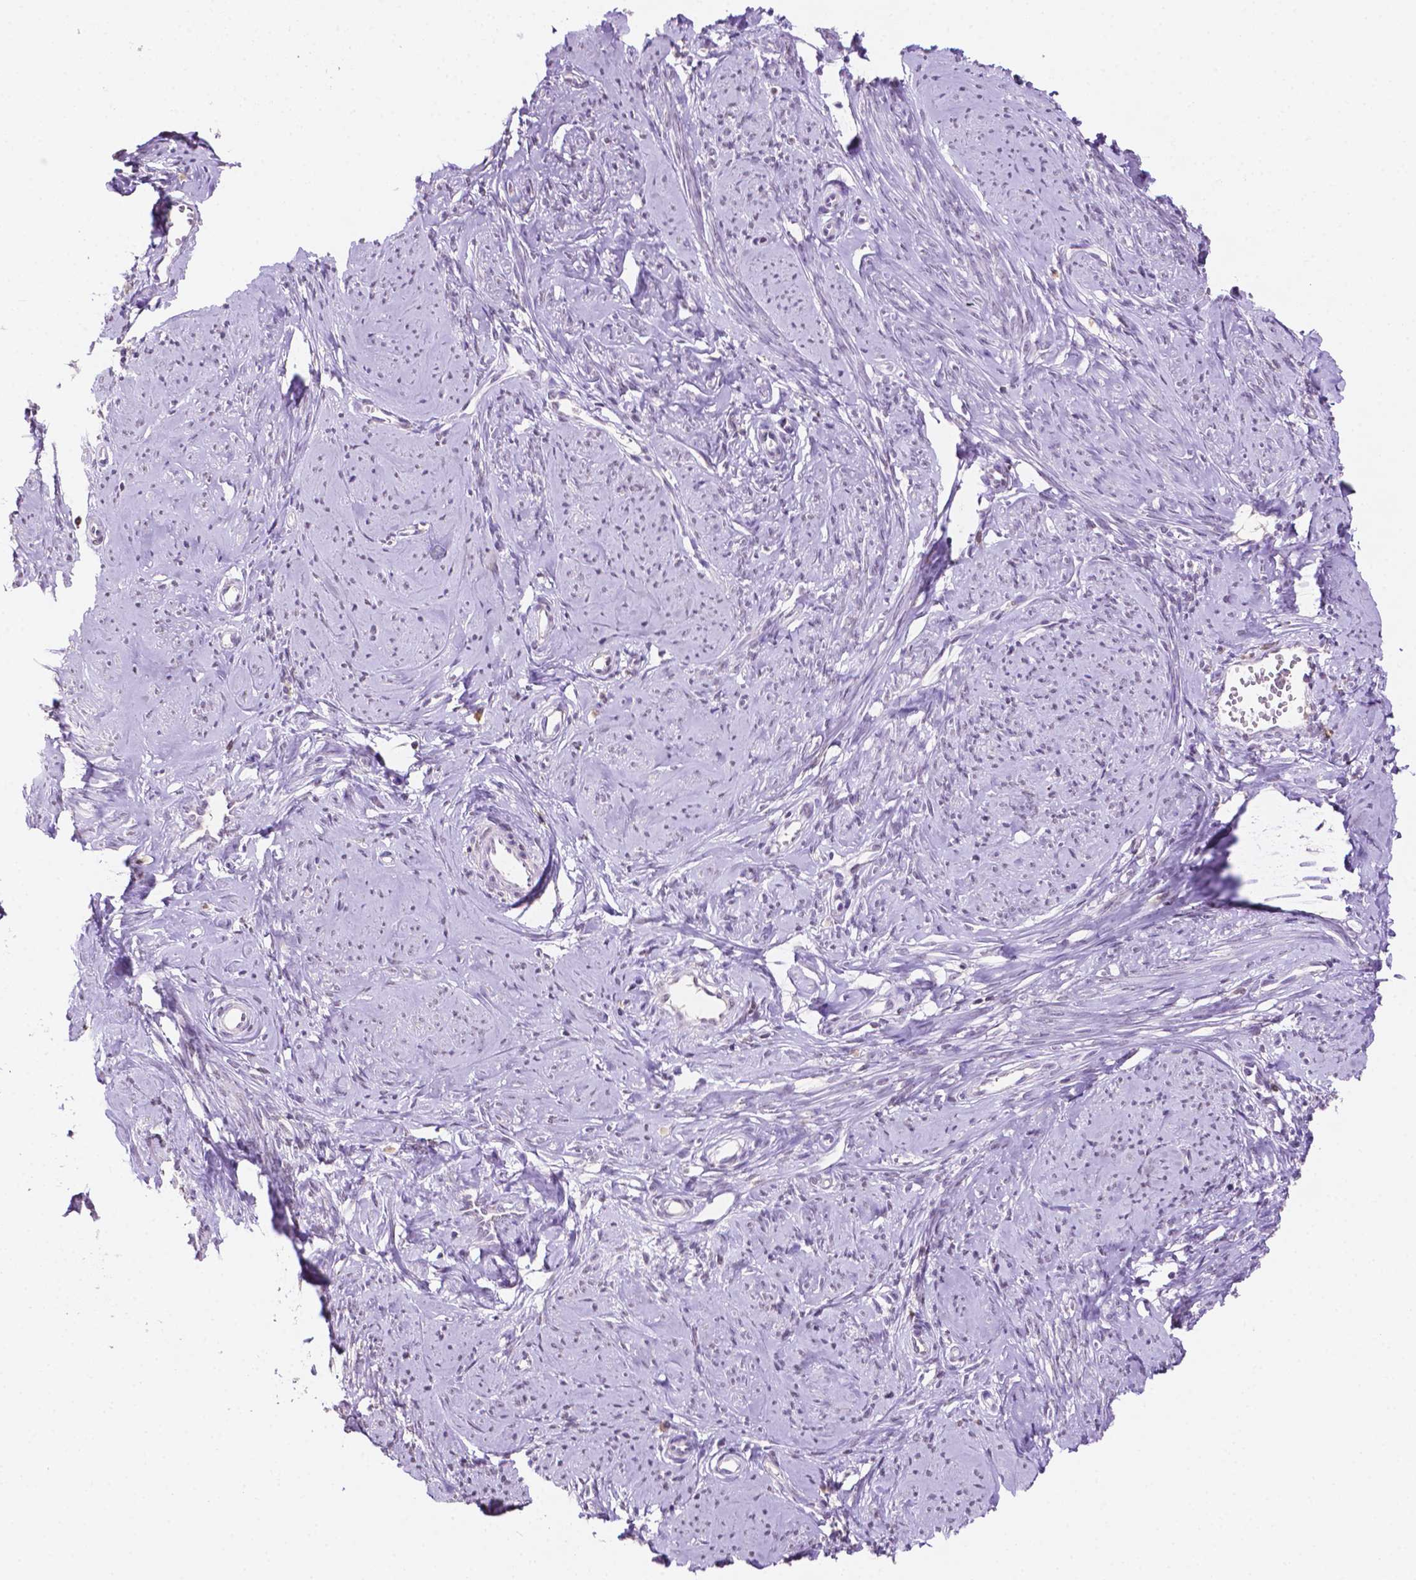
{"staining": {"intensity": "negative", "quantity": "none", "location": "none"}, "tissue": "smooth muscle", "cell_type": "Smooth muscle cells", "image_type": "normal", "snomed": [{"axis": "morphology", "description": "Normal tissue, NOS"}, {"axis": "topography", "description": "Smooth muscle"}], "caption": "Micrograph shows no significant protein positivity in smooth muscle cells of unremarkable smooth muscle. (DAB immunohistochemistry (IHC) visualized using brightfield microscopy, high magnification).", "gene": "PTPN6", "patient": {"sex": "female", "age": 48}}